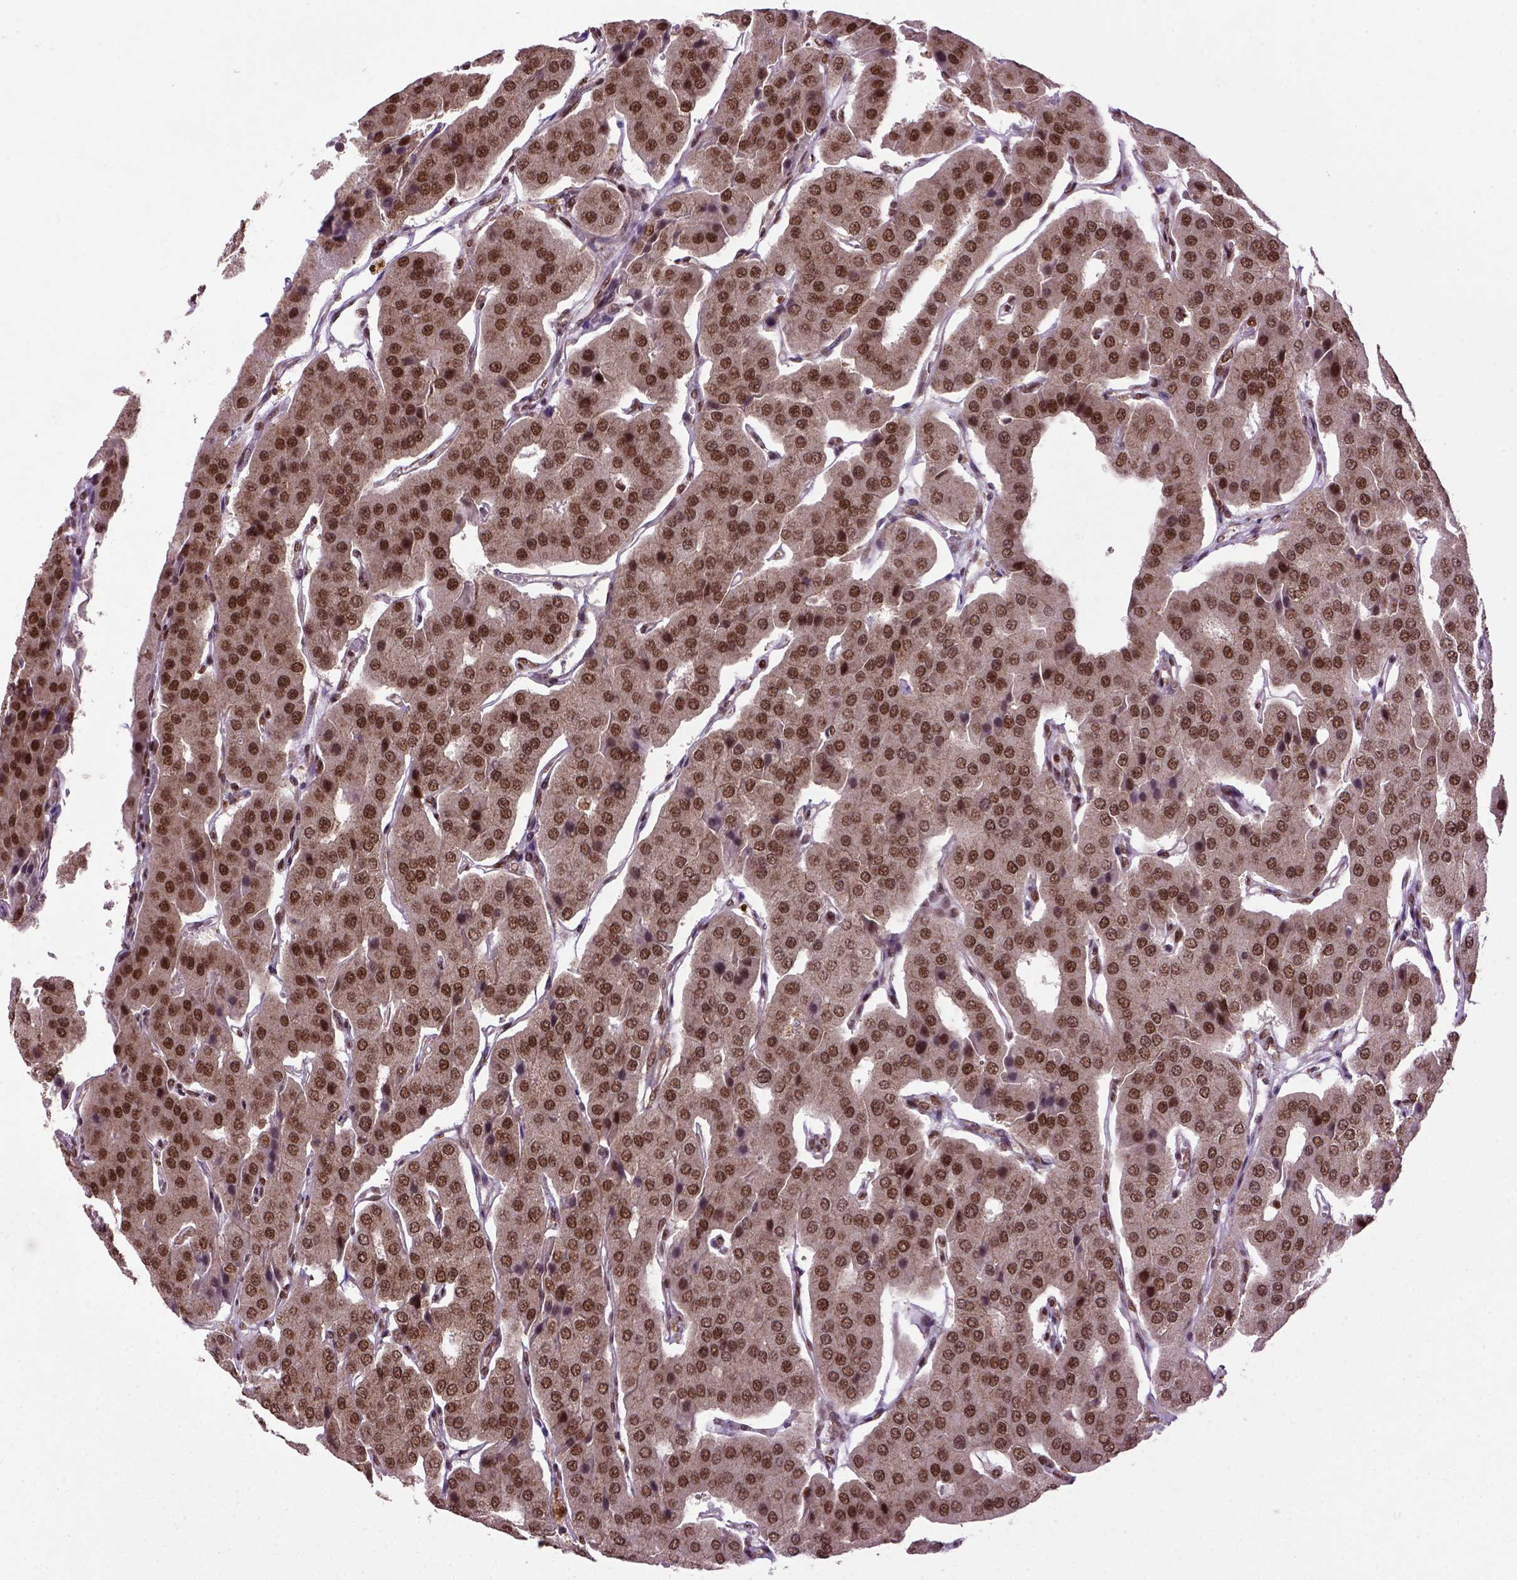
{"staining": {"intensity": "strong", "quantity": ">75%", "location": "nuclear"}, "tissue": "parathyroid gland", "cell_type": "Glandular cells", "image_type": "normal", "snomed": [{"axis": "morphology", "description": "Normal tissue, NOS"}, {"axis": "morphology", "description": "Adenoma, NOS"}, {"axis": "topography", "description": "Parathyroid gland"}], "caption": "Protein analysis of normal parathyroid gland shows strong nuclear staining in approximately >75% of glandular cells.", "gene": "CELF1", "patient": {"sex": "female", "age": 86}}